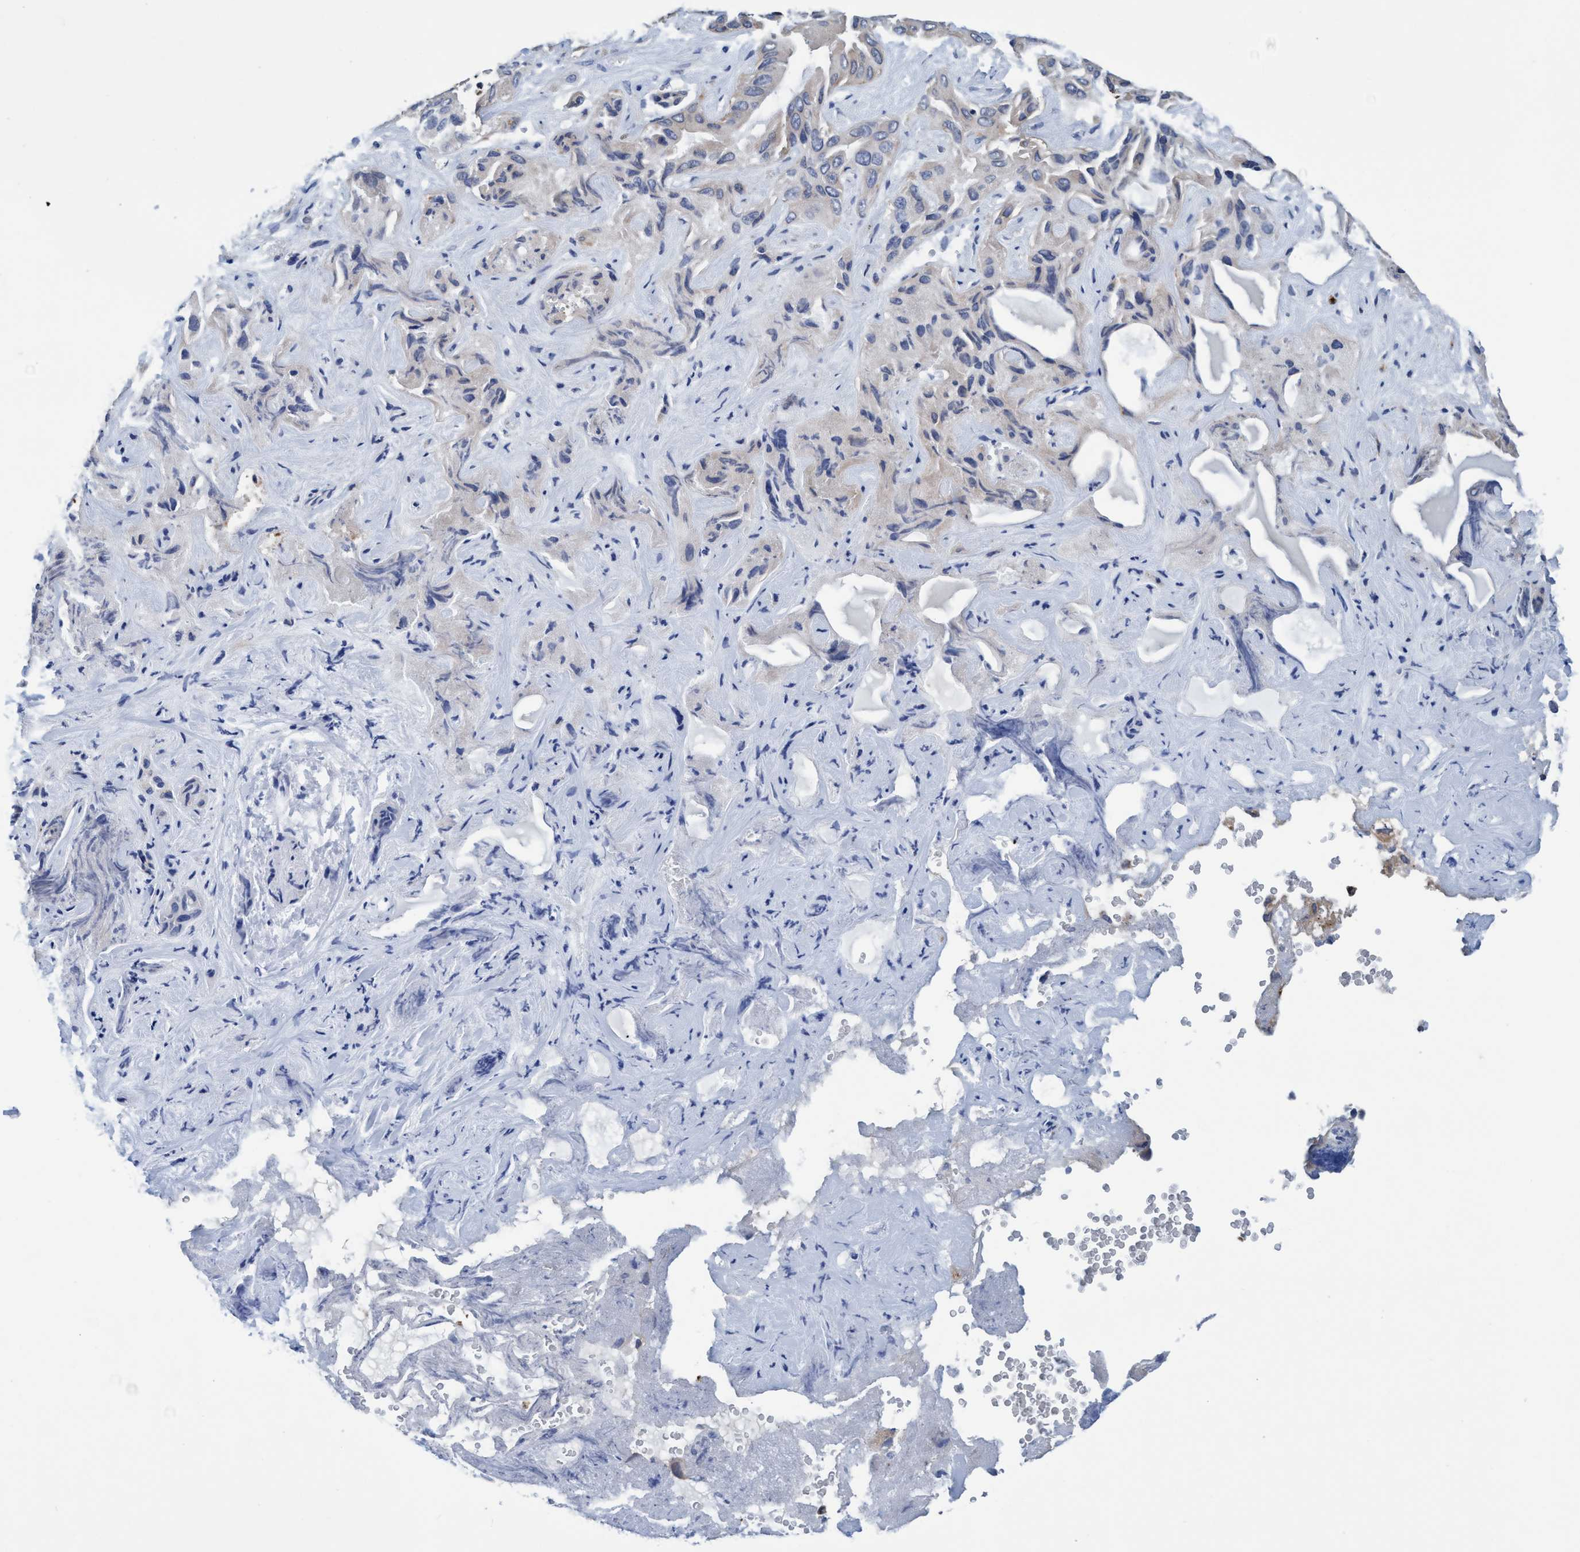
{"staining": {"intensity": "negative", "quantity": "none", "location": "none"}, "tissue": "liver cancer", "cell_type": "Tumor cells", "image_type": "cancer", "snomed": [{"axis": "morphology", "description": "Cholangiocarcinoma"}, {"axis": "topography", "description": "Liver"}], "caption": "Image shows no protein positivity in tumor cells of liver cholangiocarcinoma tissue.", "gene": "ENDOG", "patient": {"sex": "female", "age": 52}}